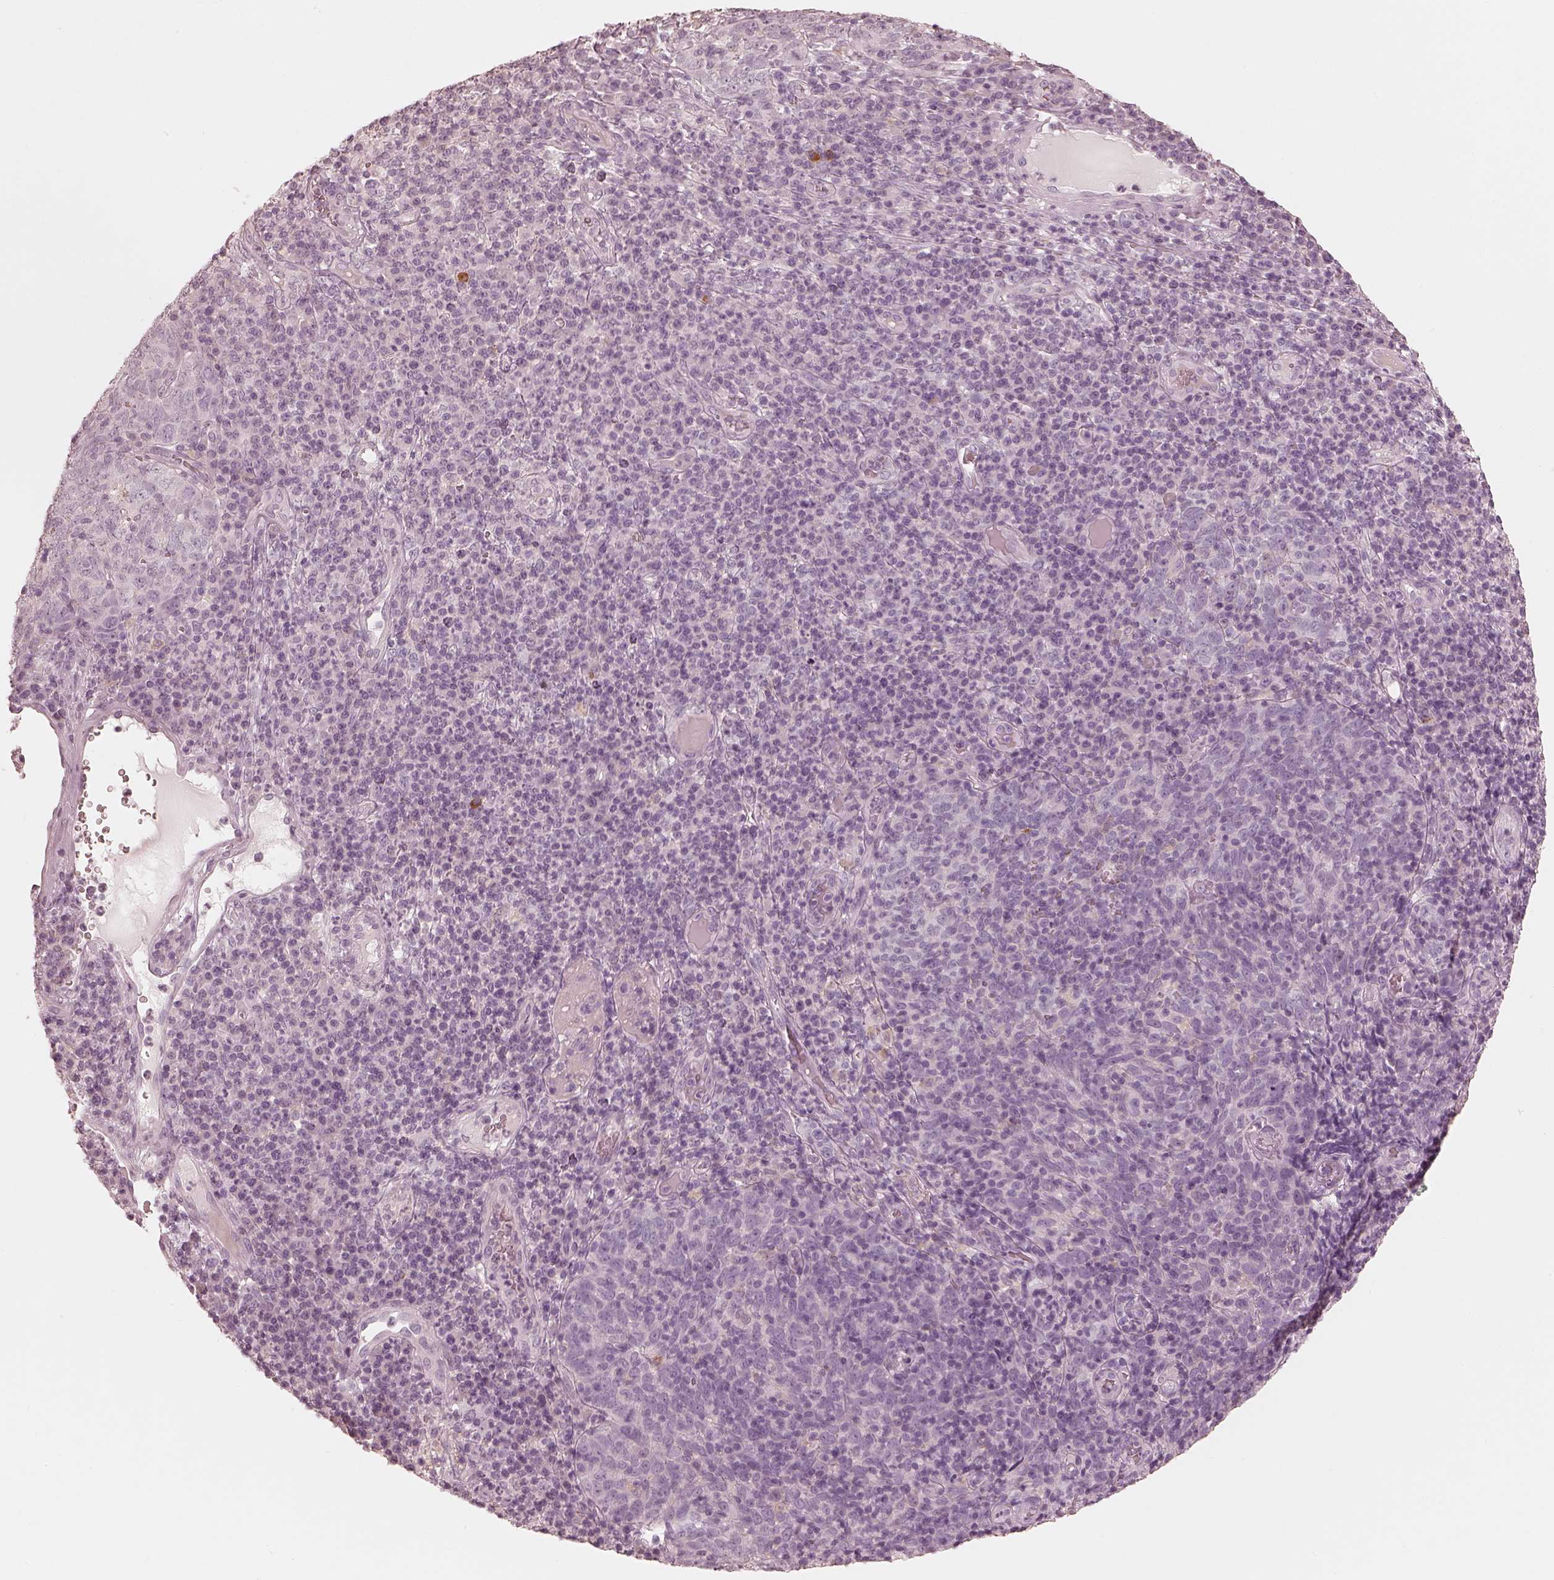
{"staining": {"intensity": "negative", "quantity": "none", "location": "none"}, "tissue": "skin cancer", "cell_type": "Tumor cells", "image_type": "cancer", "snomed": [{"axis": "morphology", "description": "Squamous cell carcinoma, NOS"}, {"axis": "topography", "description": "Skin"}, {"axis": "topography", "description": "Anal"}], "caption": "Immunohistochemistry (IHC) photomicrograph of skin squamous cell carcinoma stained for a protein (brown), which reveals no staining in tumor cells.", "gene": "CALR3", "patient": {"sex": "female", "age": 51}}